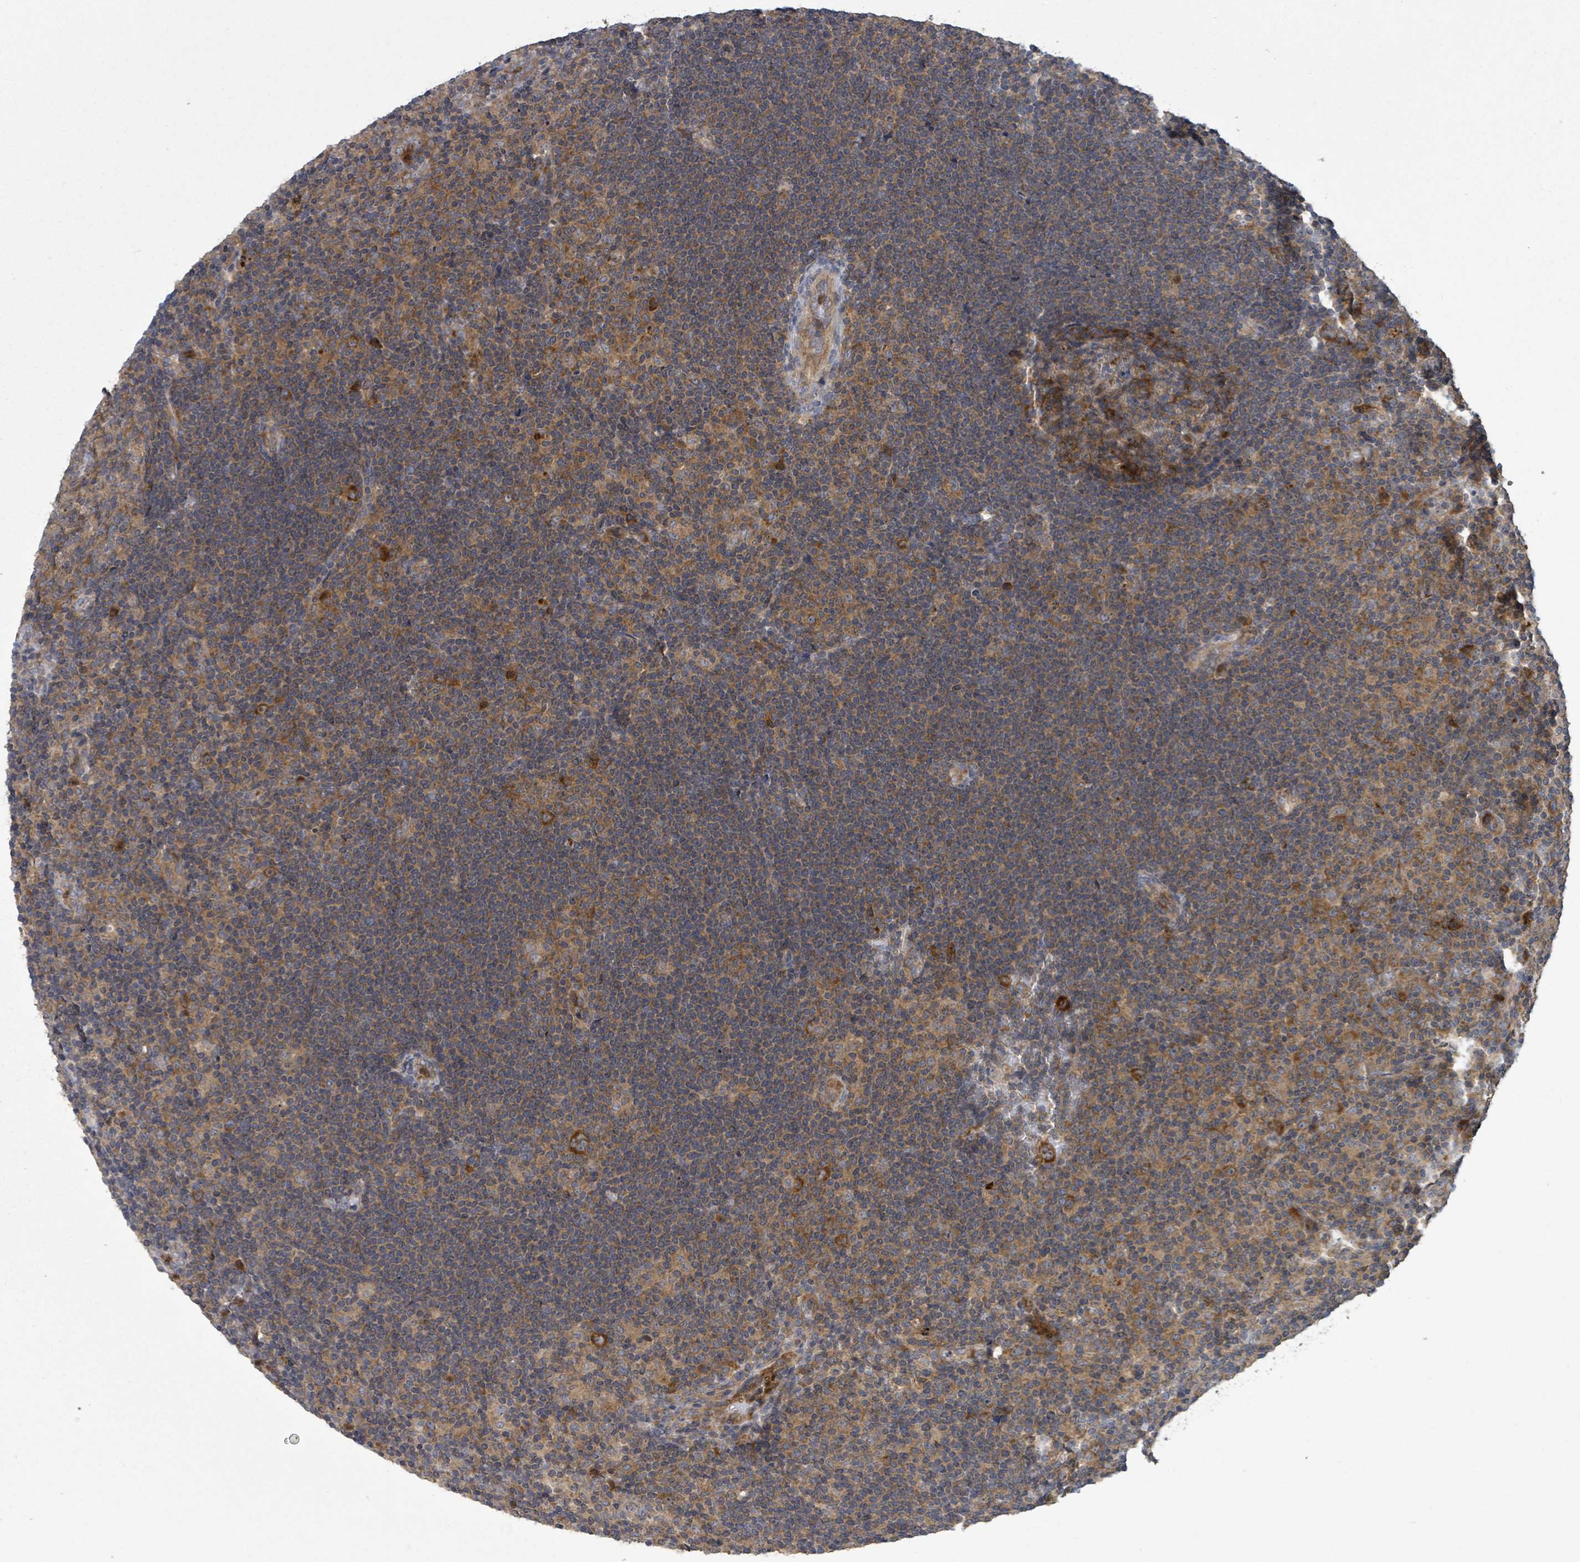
{"staining": {"intensity": "strong", "quantity": ">75%", "location": "cytoplasmic/membranous"}, "tissue": "lymphoma", "cell_type": "Tumor cells", "image_type": "cancer", "snomed": [{"axis": "morphology", "description": "Hodgkin's disease, NOS"}, {"axis": "topography", "description": "Lymph node"}], "caption": "Tumor cells show high levels of strong cytoplasmic/membranous expression in approximately >75% of cells in human Hodgkin's disease. (Stains: DAB (3,3'-diaminobenzidine) in brown, nuclei in blue, Microscopy: brightfield microscopy at high magnification).", "gene": "SERPINE3", "patient": {"sex": "female", "age": 57}}